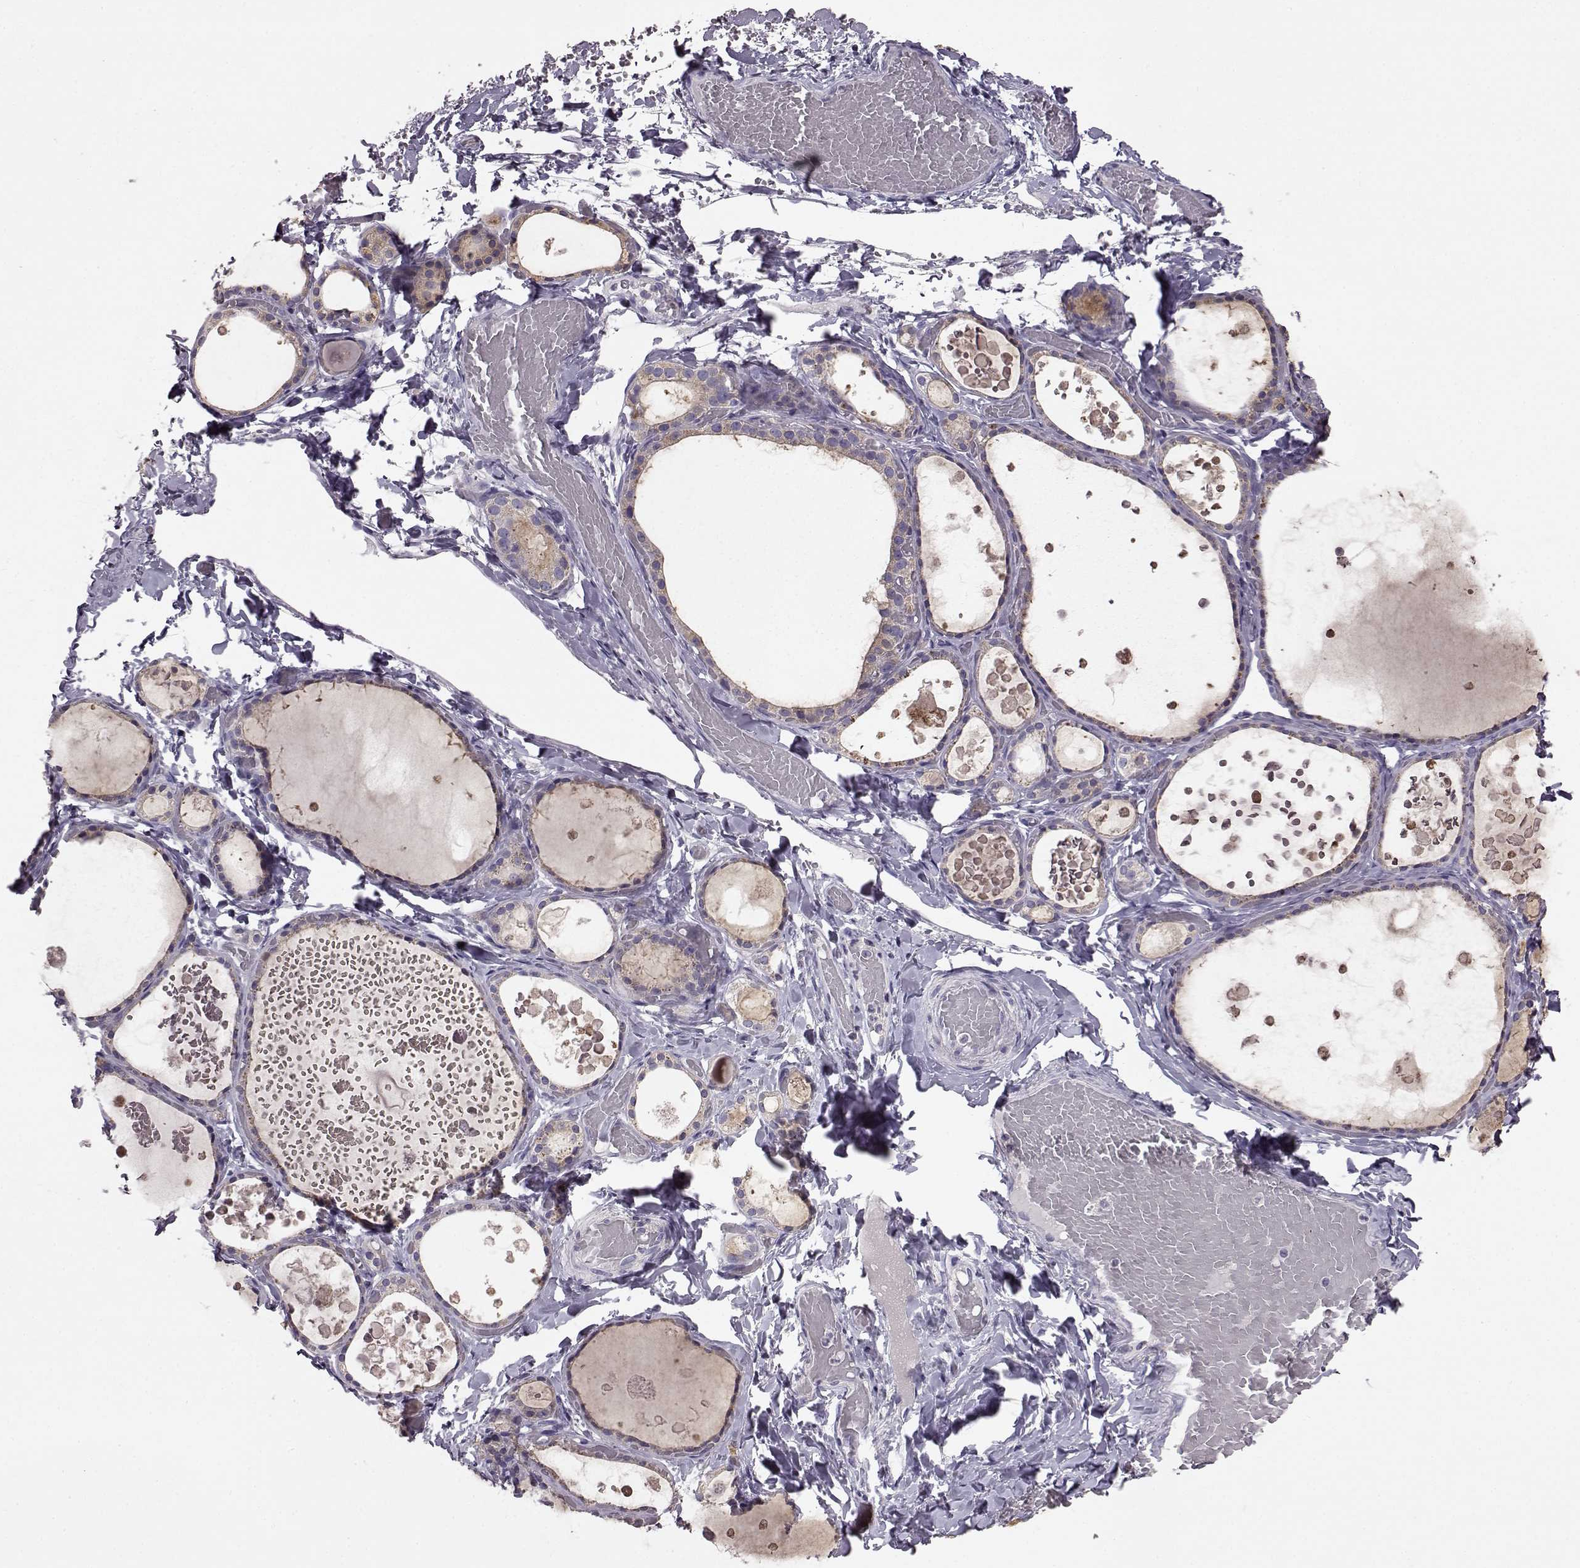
{"staining": {"intensity": "negative", "quantity": "none", "location": "none"}, "tissue": "thyroid gland", "cell_type": "Glandular cells", "image_type": "normal", "snomed": [{"axis": "morphology", "description": "Normal tissue, NOS"}, {"axis": "topography", "description": "Thyroid gland"}], "caption": "Immunohistochemistry (IHC) of unremarkable human thyroid gland demonstrates no staining in glandular cells.", "gene": "ADGRG2", "patient": {"sex": "female", "age": 56}}